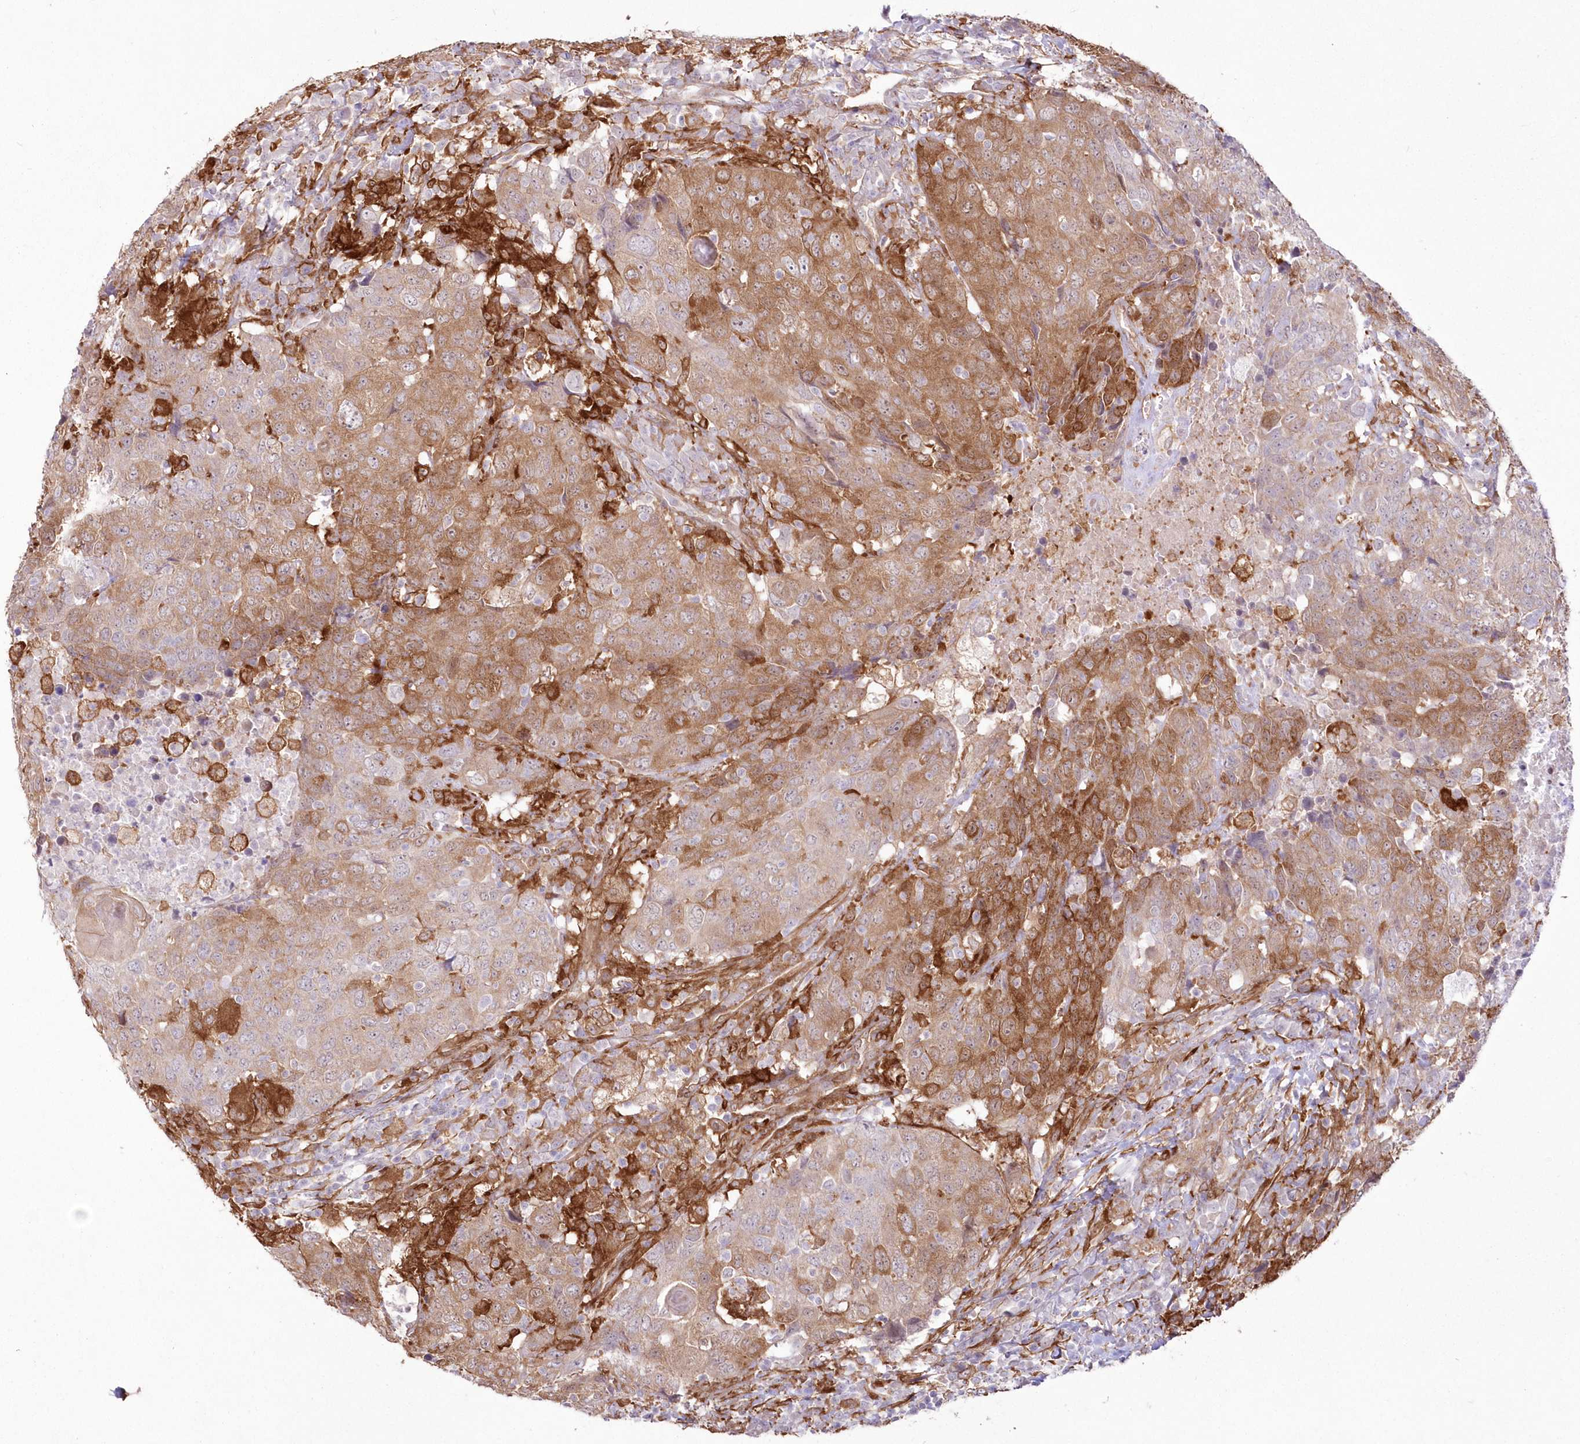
{"staining": {"intensity": "moderate", "quantity": "25%-75%", "location": "cytoplasmic/membranous"}, "tissue": "head and neck cancer", "cell_type": "Tumor cells", "image_type": "cancer", "snomed": [{"axis": "morphology", "description": "Squamous cell carcinoma, NOS"}, {"axis": "topography", "description": "Head-Neck"}], "caption": "Immunohistochemical staining of human head and neck cancer demonstrates moderate cytoplasmic/membranous protein staining in about 25%-75% of tumor cells. (brown staining indicates protein expression, while blue staining denotes nuclei).", "gene": "SH3PXD2B", "patient": {"sex": "male", "age": 66}}